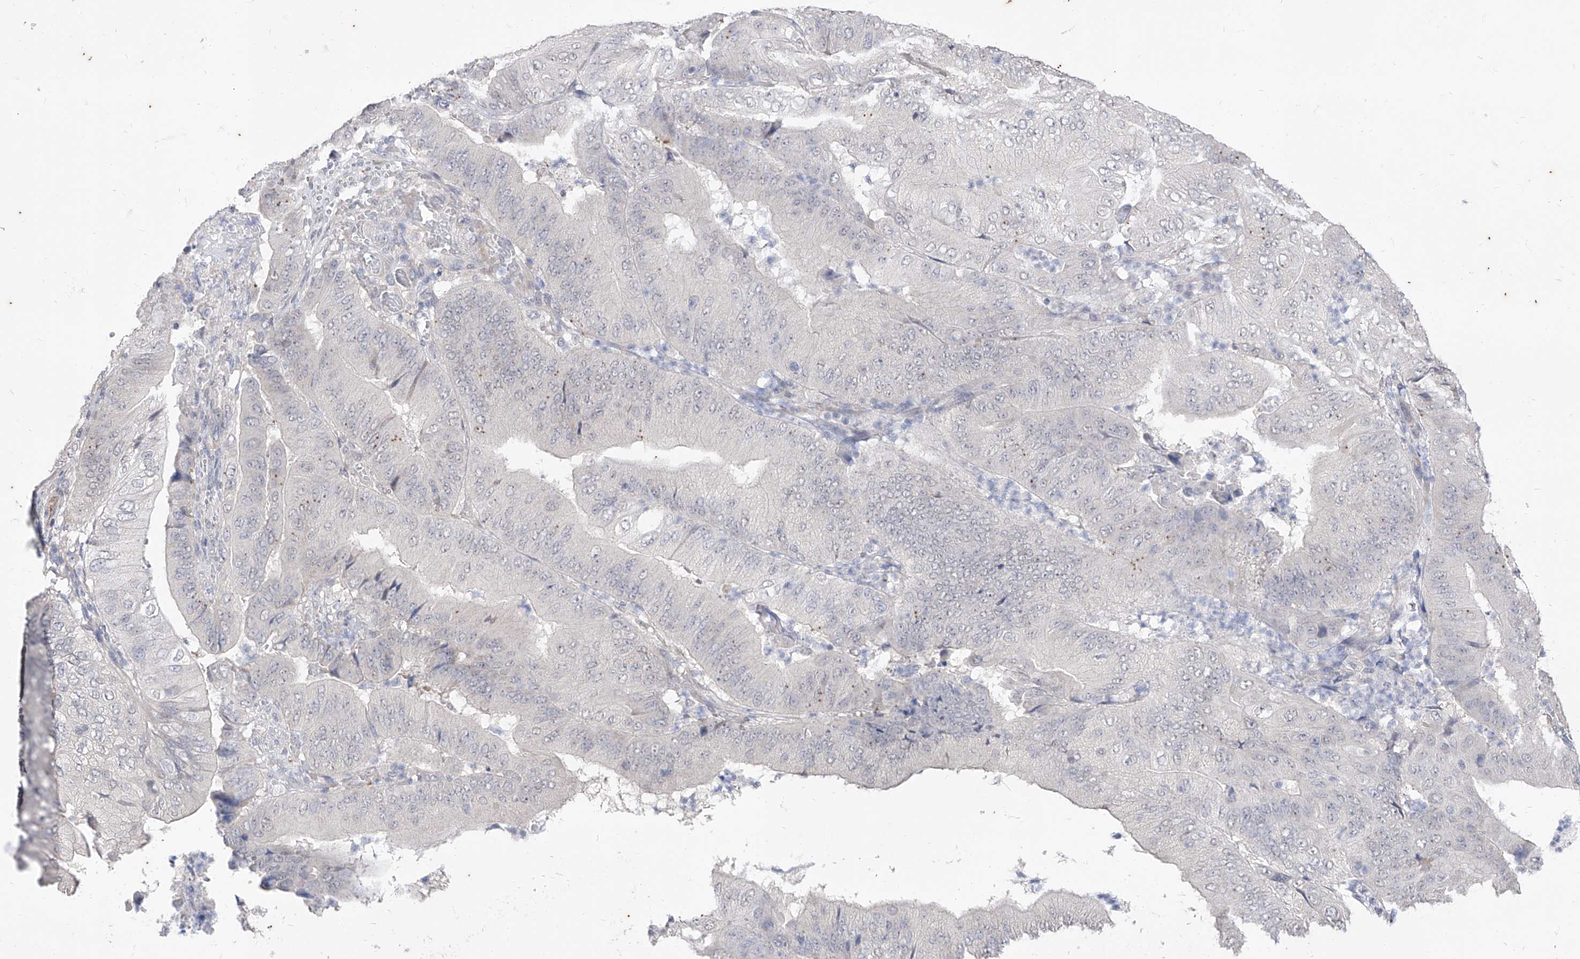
{"staining": {"intensity": "negative", "quantity": "none", "location": "none"}, "tissue": "pancreatic cancer", "cell_type": "Tumor cells", "image_type": "cancer", "snomed": [{"axis": "morphology", "description": "Adenocarcinoma, NOS"}, {"axis": "topography", "description": "Pancreas"}], "caption": "Adenocarcinoma (pancreatic) was stained to show a protein in brown. There is no significant expression in tumor cells.", "gene": "PHF20L1", "patient": {"sex": "female", "age": 77}}